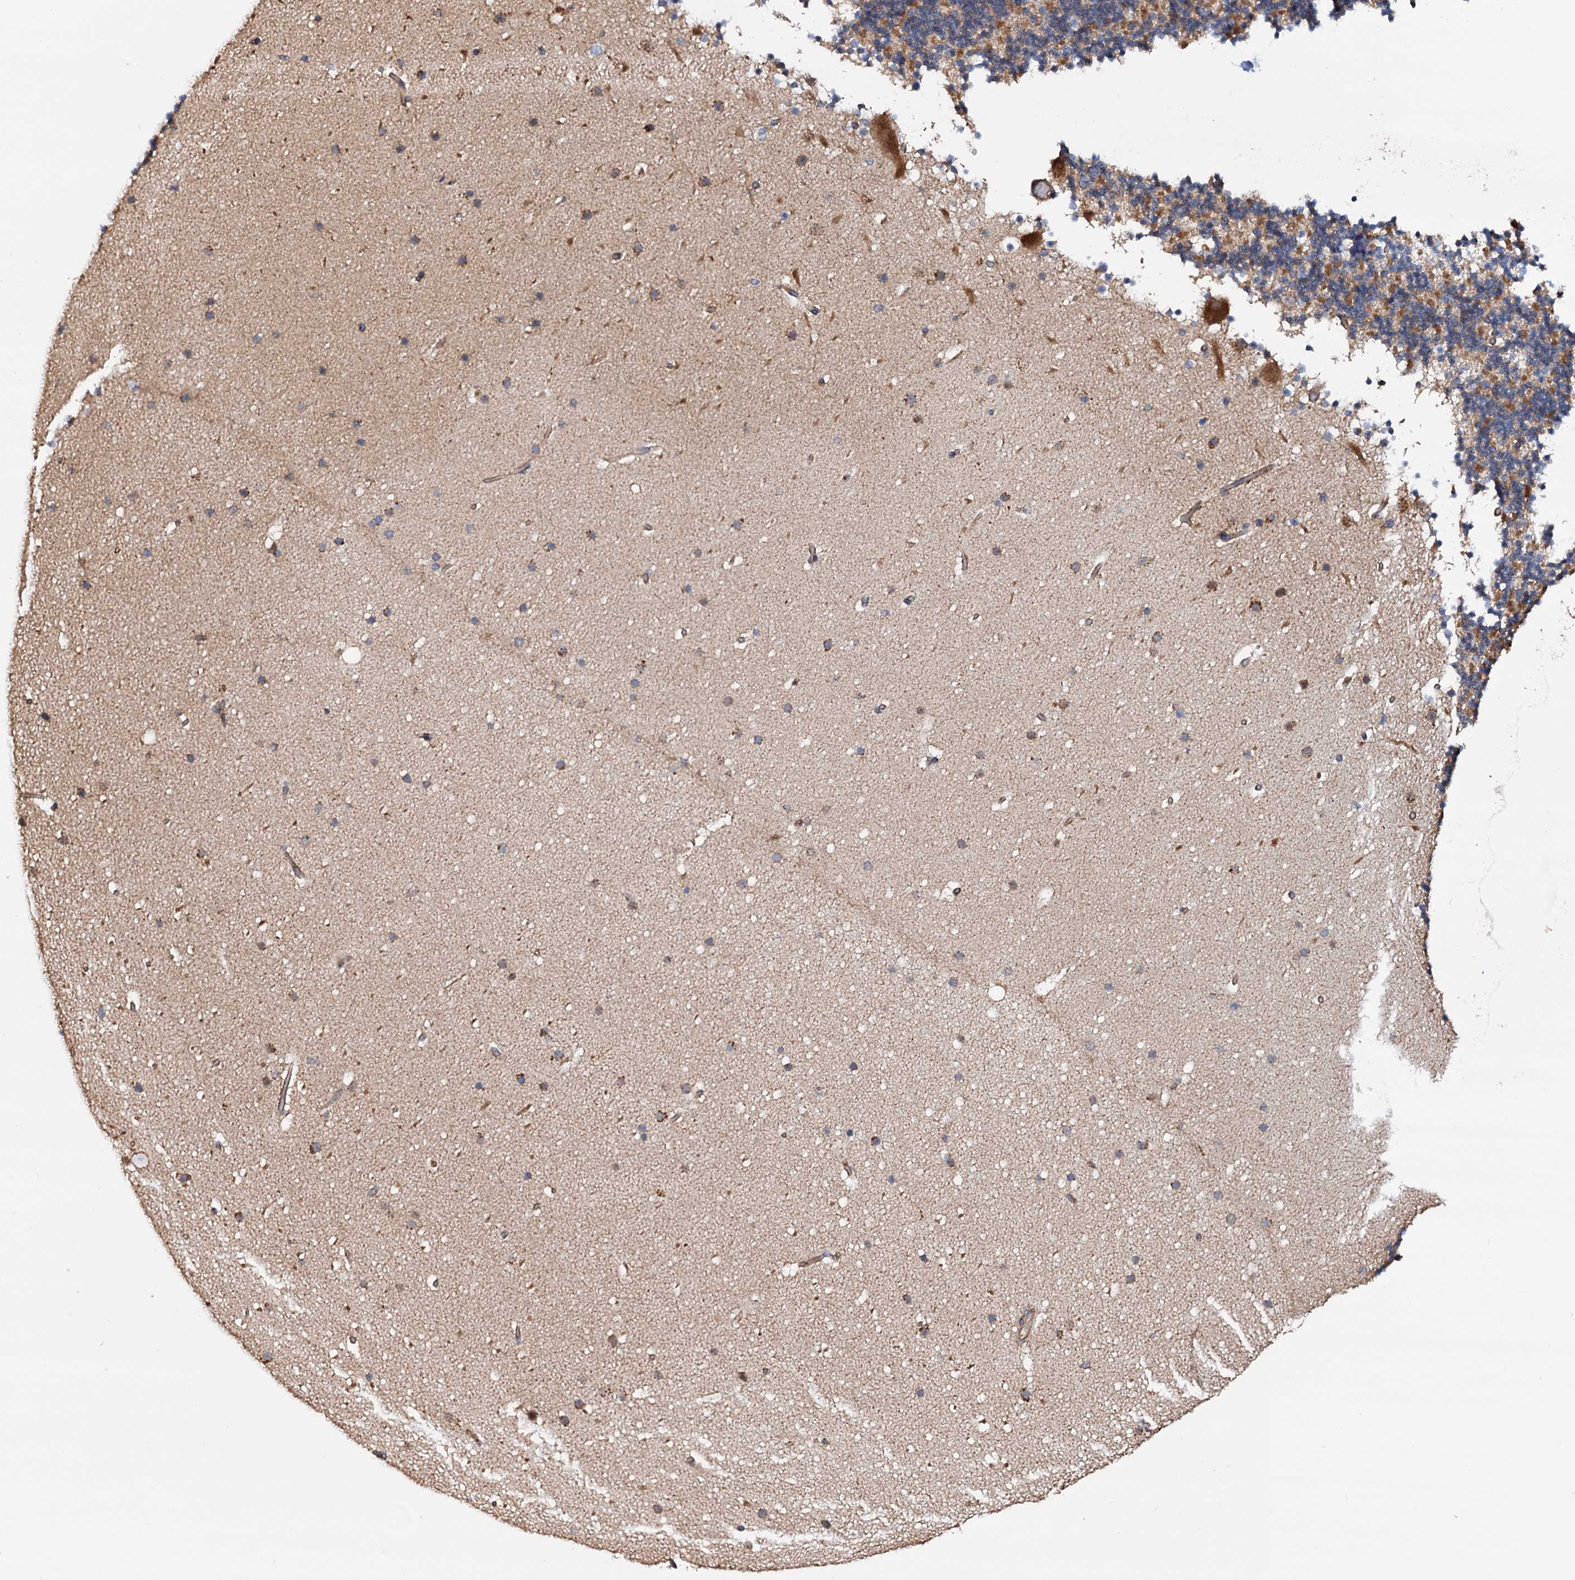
{"staining": {"intensity": "moderate", "quantity": ">75%", "location": "cytoplasmic/membranous"}, "tissue": "cerebellum", "cell_type": "Cells in granular layer", "image_type": "normal", "snomed": [{"axis": "morphology", "description": "Normal tissue, NOS"}, {"axis": "topography", "description": "Cerebellum"}], "caption": "Normal cerebellum was stained to show a protein in brown. There is medium levels of moderate cytoplasmic/membranous staining in approximately >75% of cells in granular layer. Using DAB (3,3'-diaminobenzidine) (brown) and hematoxylin (blue) stains, captured at high magnification using brightfield microscopy.", "gene": "MRPL42", "patient": {"sex": "male", "age": 57}}